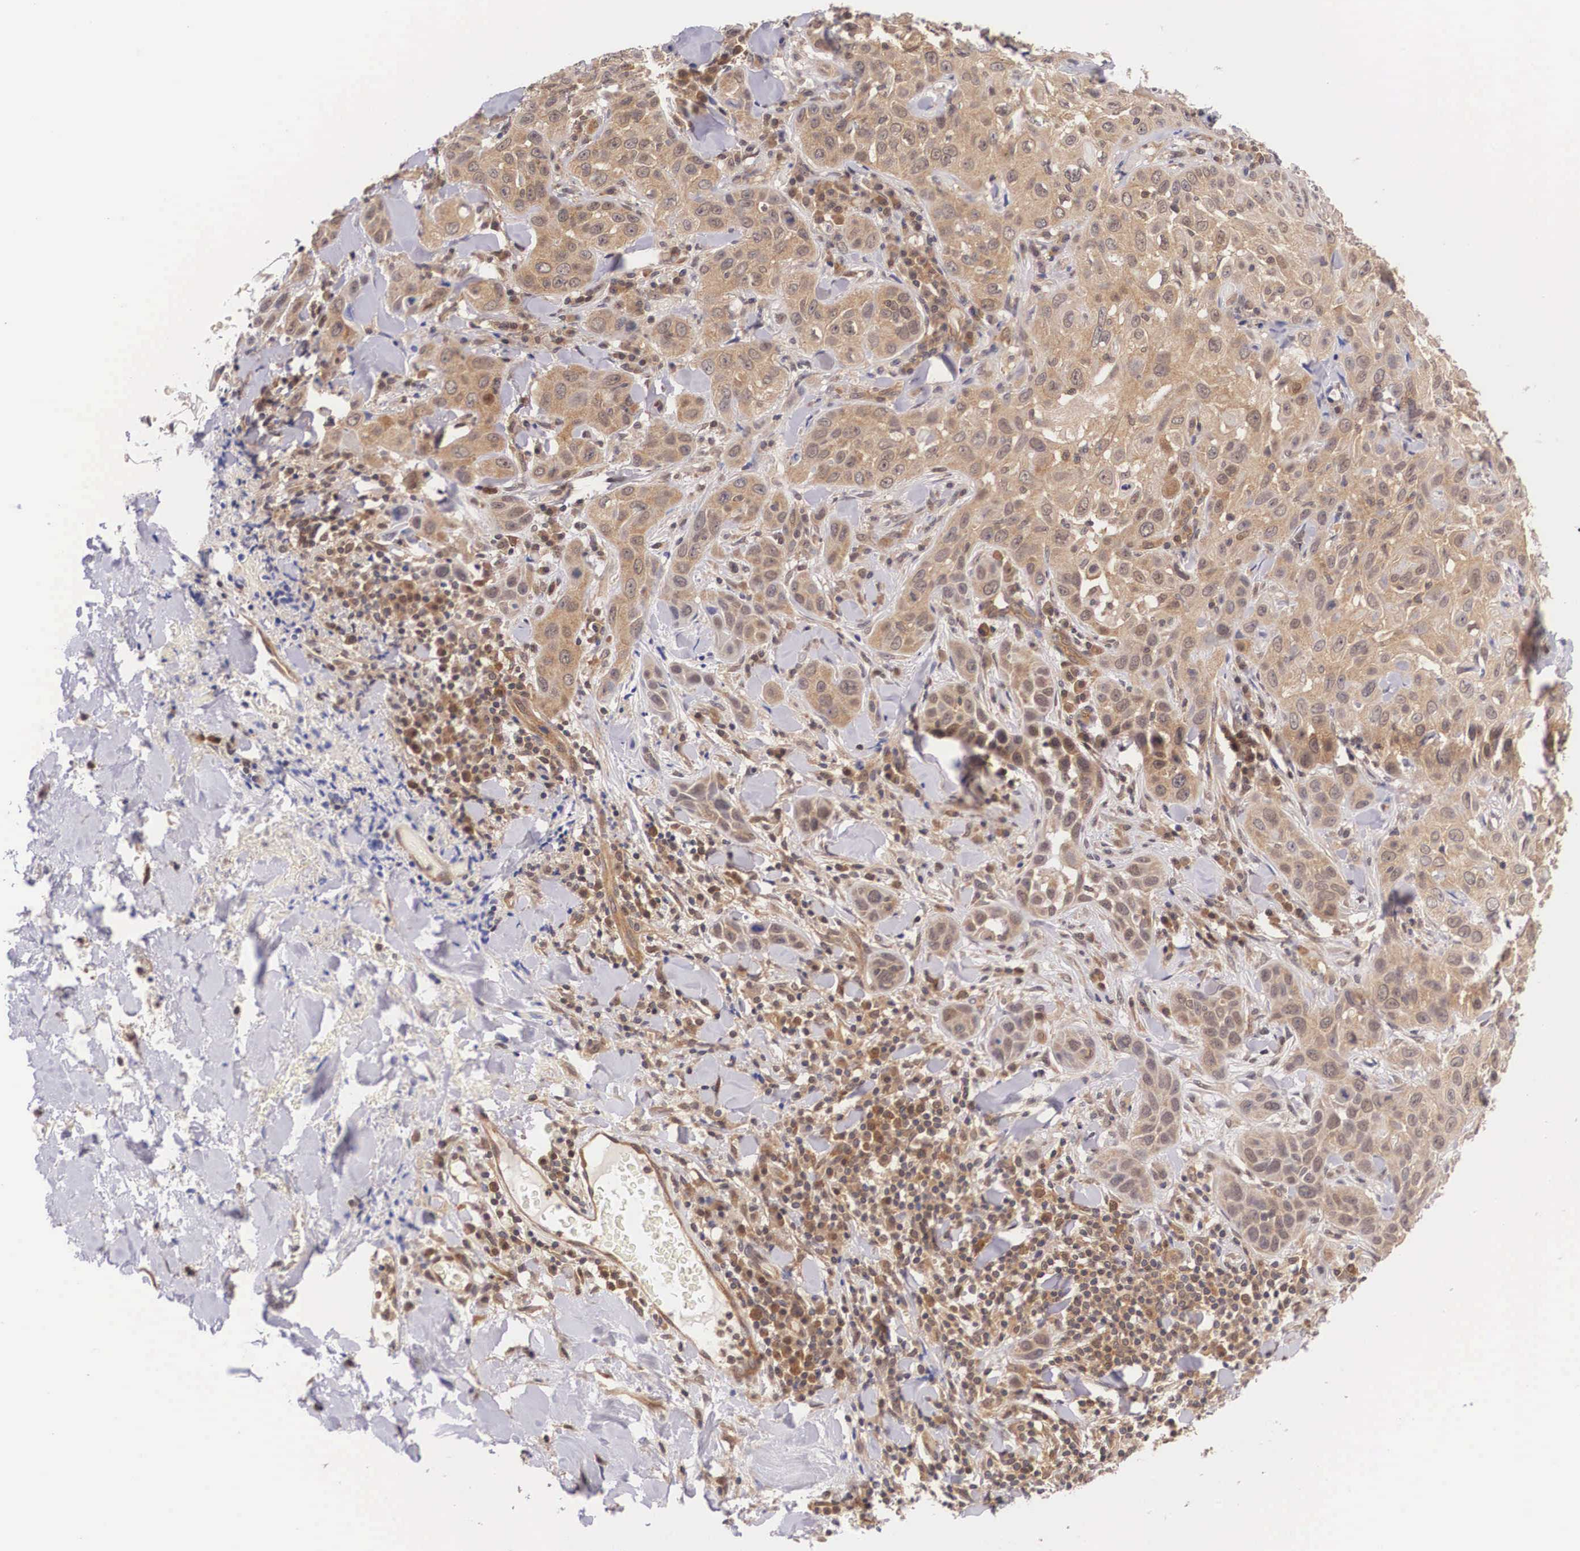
{"staining": {"intensity": "moderate", "quantity": ">75%", "location": "cytoplasmic/membranous"}, "tissue": "skin cancer", "cell_type": "Tumor cells", "image_type": "cancer", "snomed": [{"axis": "morphology", "description": "Squamous cell carcinoma, NOS"}, {"axis": "topography", "description": "Skin"}], "caption": "Skin squamous cell carcinoma stained with IHC shows moderate cytoplasmic/membranous positivity in approximately >75% of tumor cells.", "gene": "IGBP1", "patient": {"sex": "male", "age": 84}}